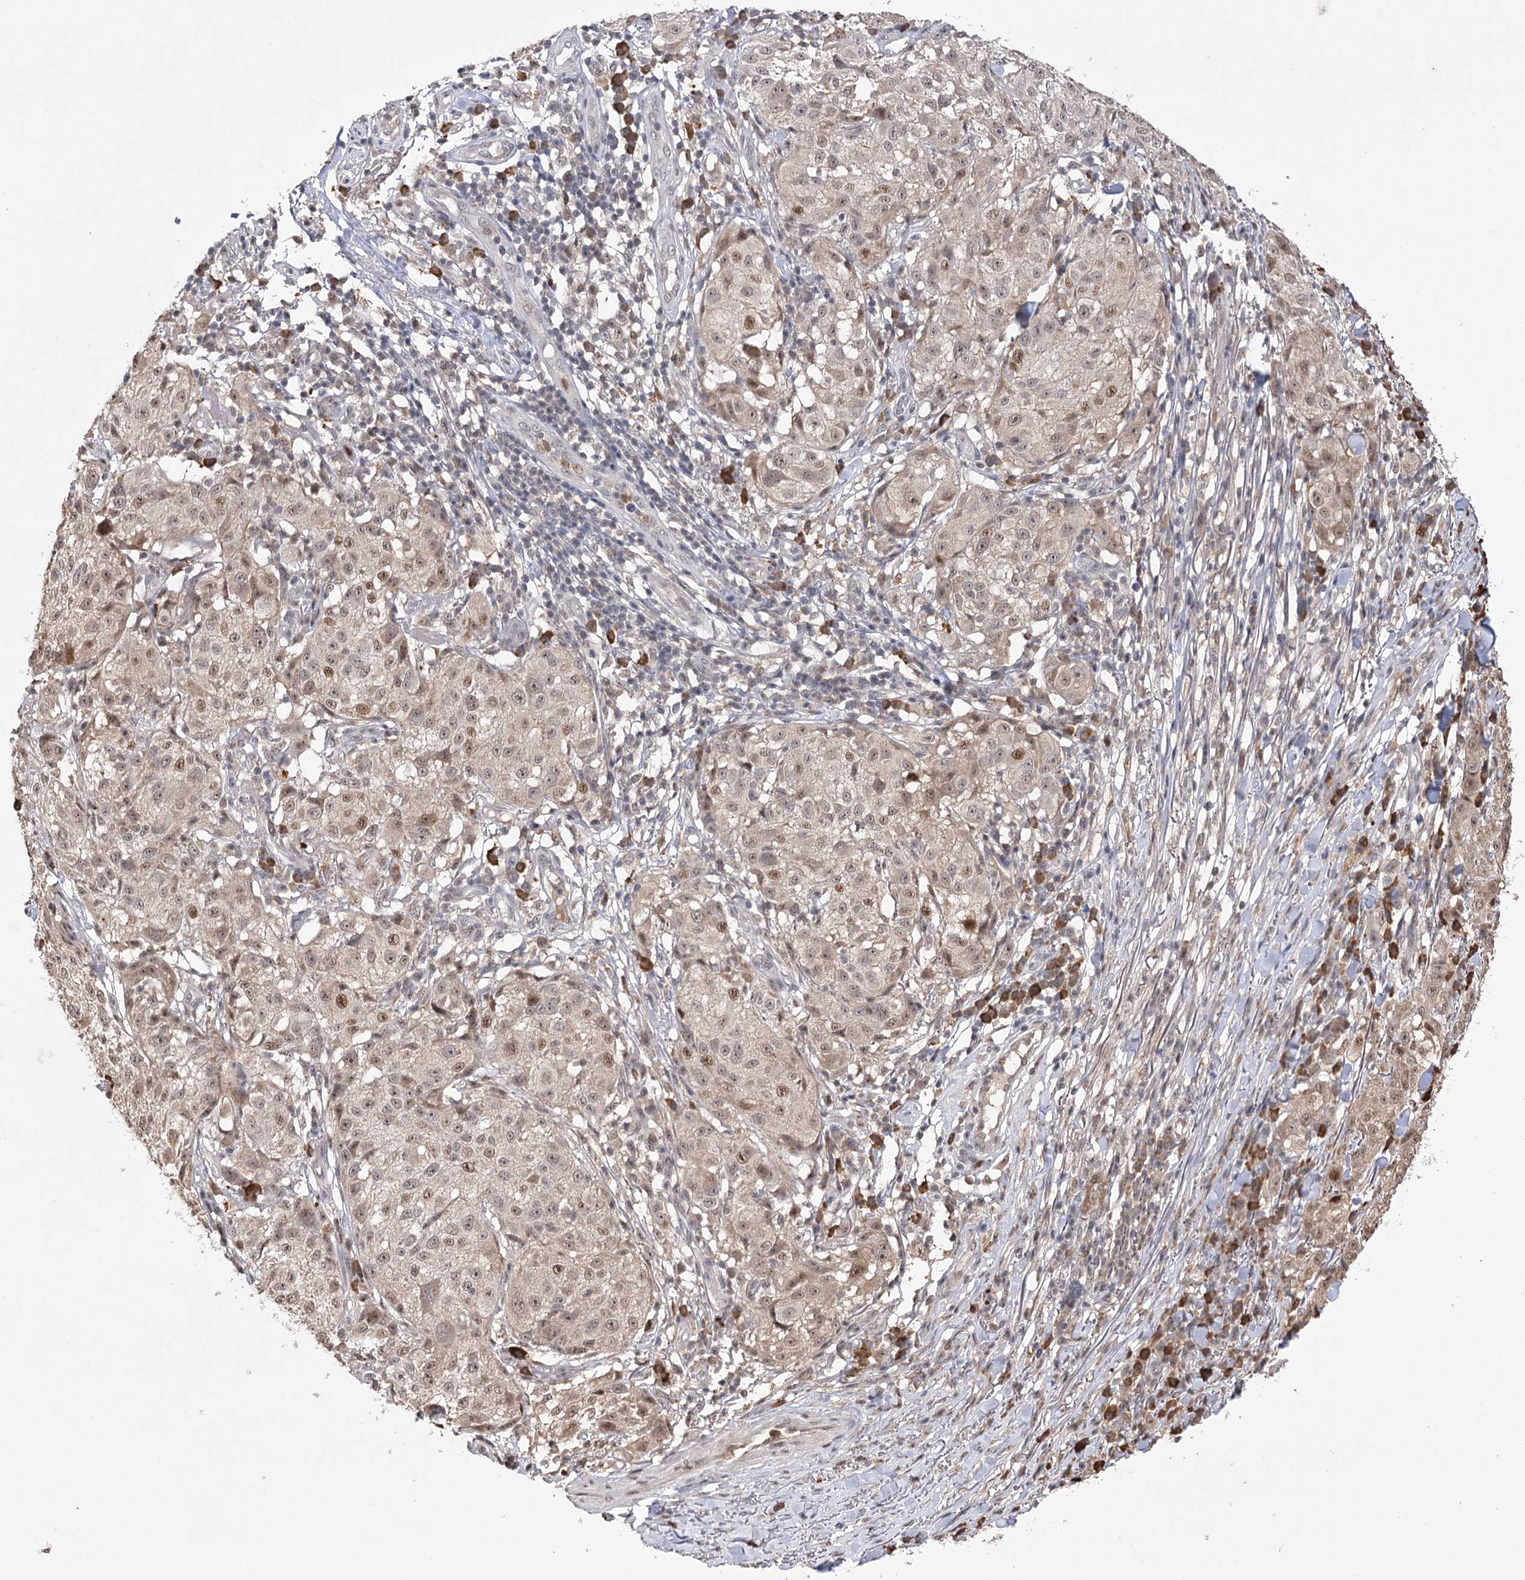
{"staining": {"intensity": "moderate", "quantity": "<25%", "location": "nuclear"}, "tissue": "melanoma", "cell_type": "Tumor cells", "image_type": "cancer", "snomed": [{"axis": "morphology", "description": "Necrosis, NOS"}, {"axis": "morphology", "description": "Malignant melanoma, NOS"}, {"axis": "topography", "description": "Skin"}], "caption": "Immunohistochemical staining of human melanoma displays low levels of moderate nuclear protein expression in approximately <25% of tumor cells.", "gene": "PYROXD1", "patient": {"sex": "female", "age": 87}}